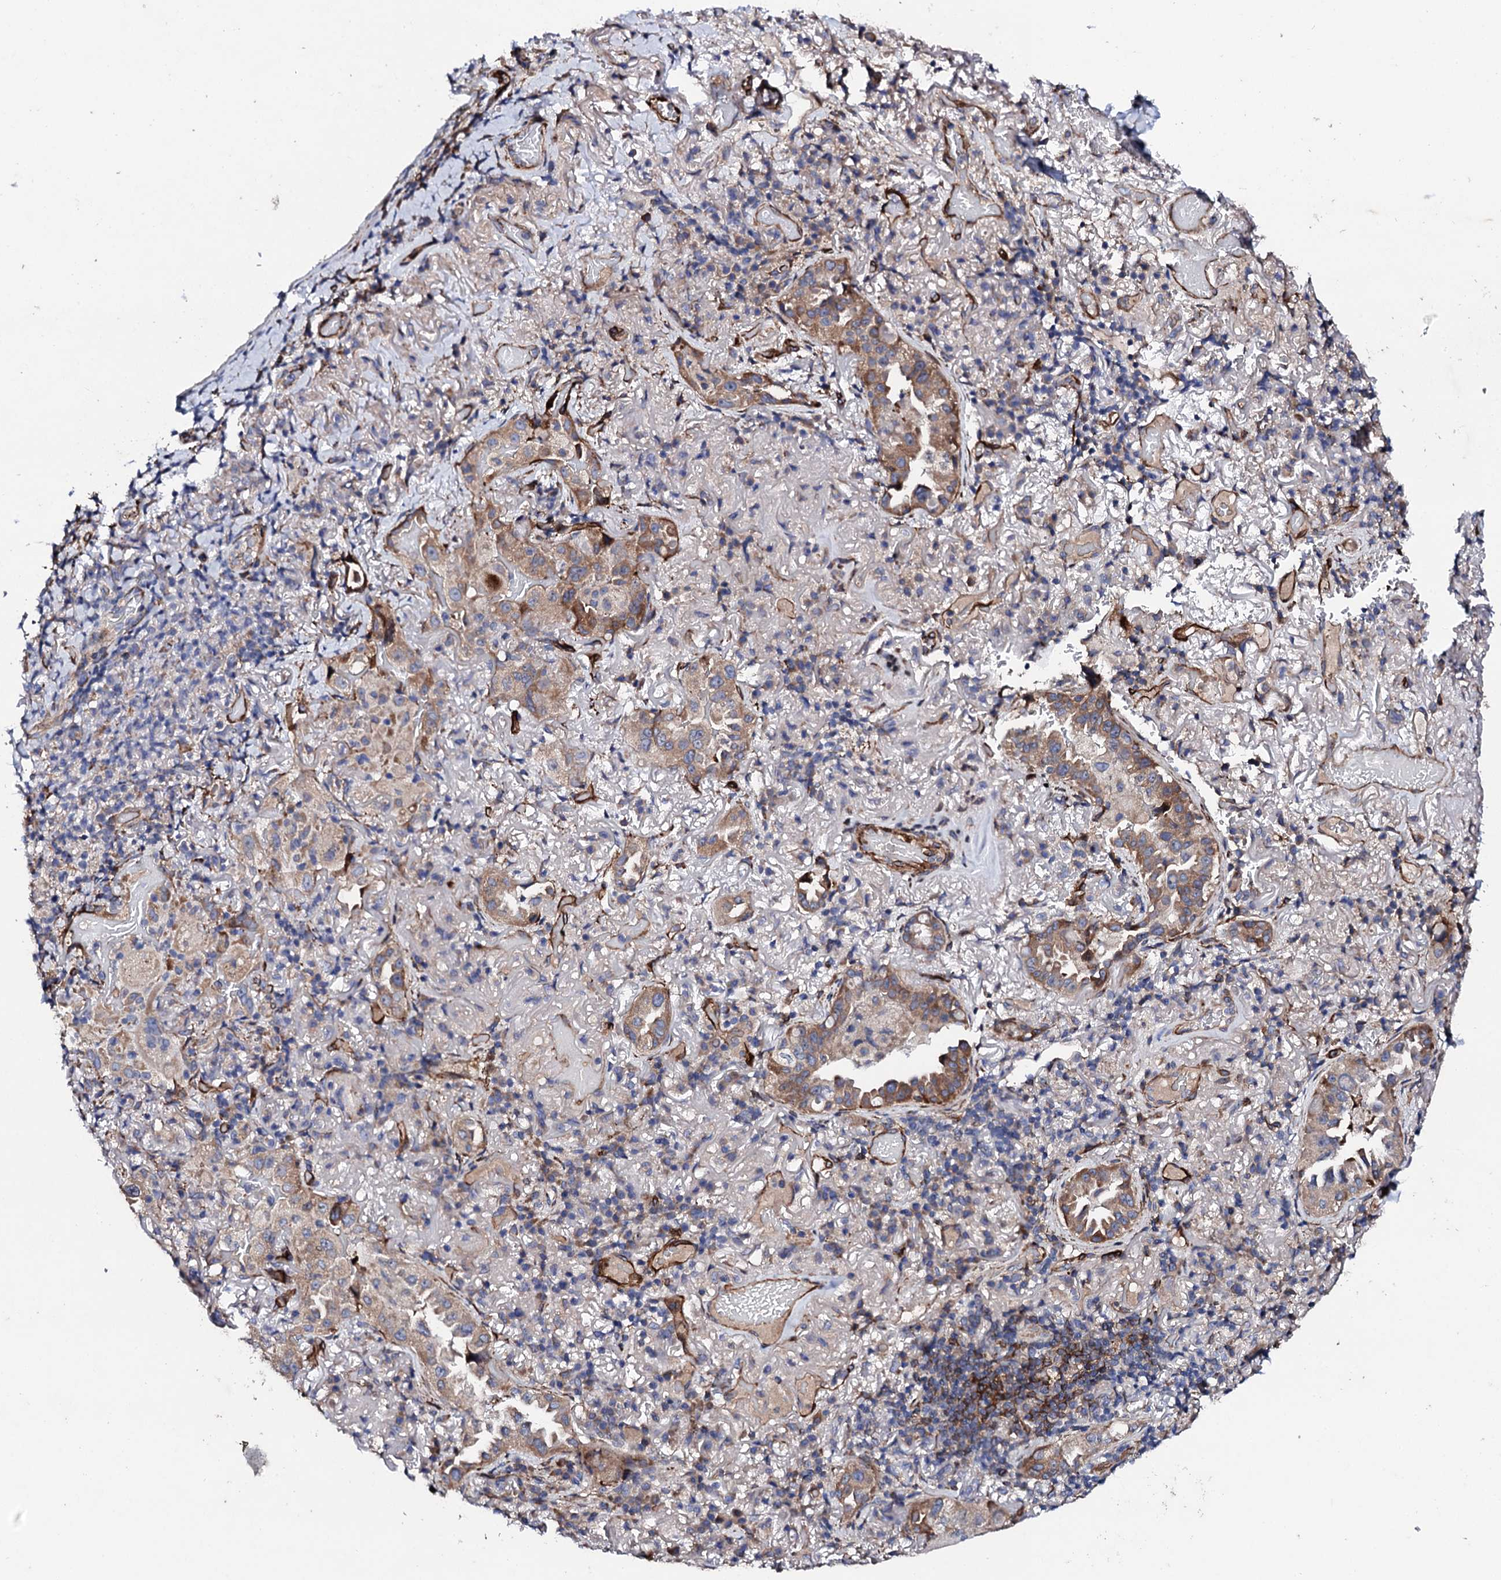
{"staining": {"intensity": "moderate", "quantity": ">75%", "location": "cytoplasmic/membranous"}, "tissue": "lung cancer", "cell_type": "Tumor cells", "image_type": "cancer", "snomed": [{"axis": "morphology", "description": "Adenocarcinoma, NOS"}, {"axis": "topography", "description": "Lung"}], "caption": "Immunohistochemical staining of lung cancer reveals medium levels of moderate cytoplasmic/membranous protein expression in approximately >75% of tumor cells.", "gene": "DBX1", "patient": {"sex": "female", "age": 69}}